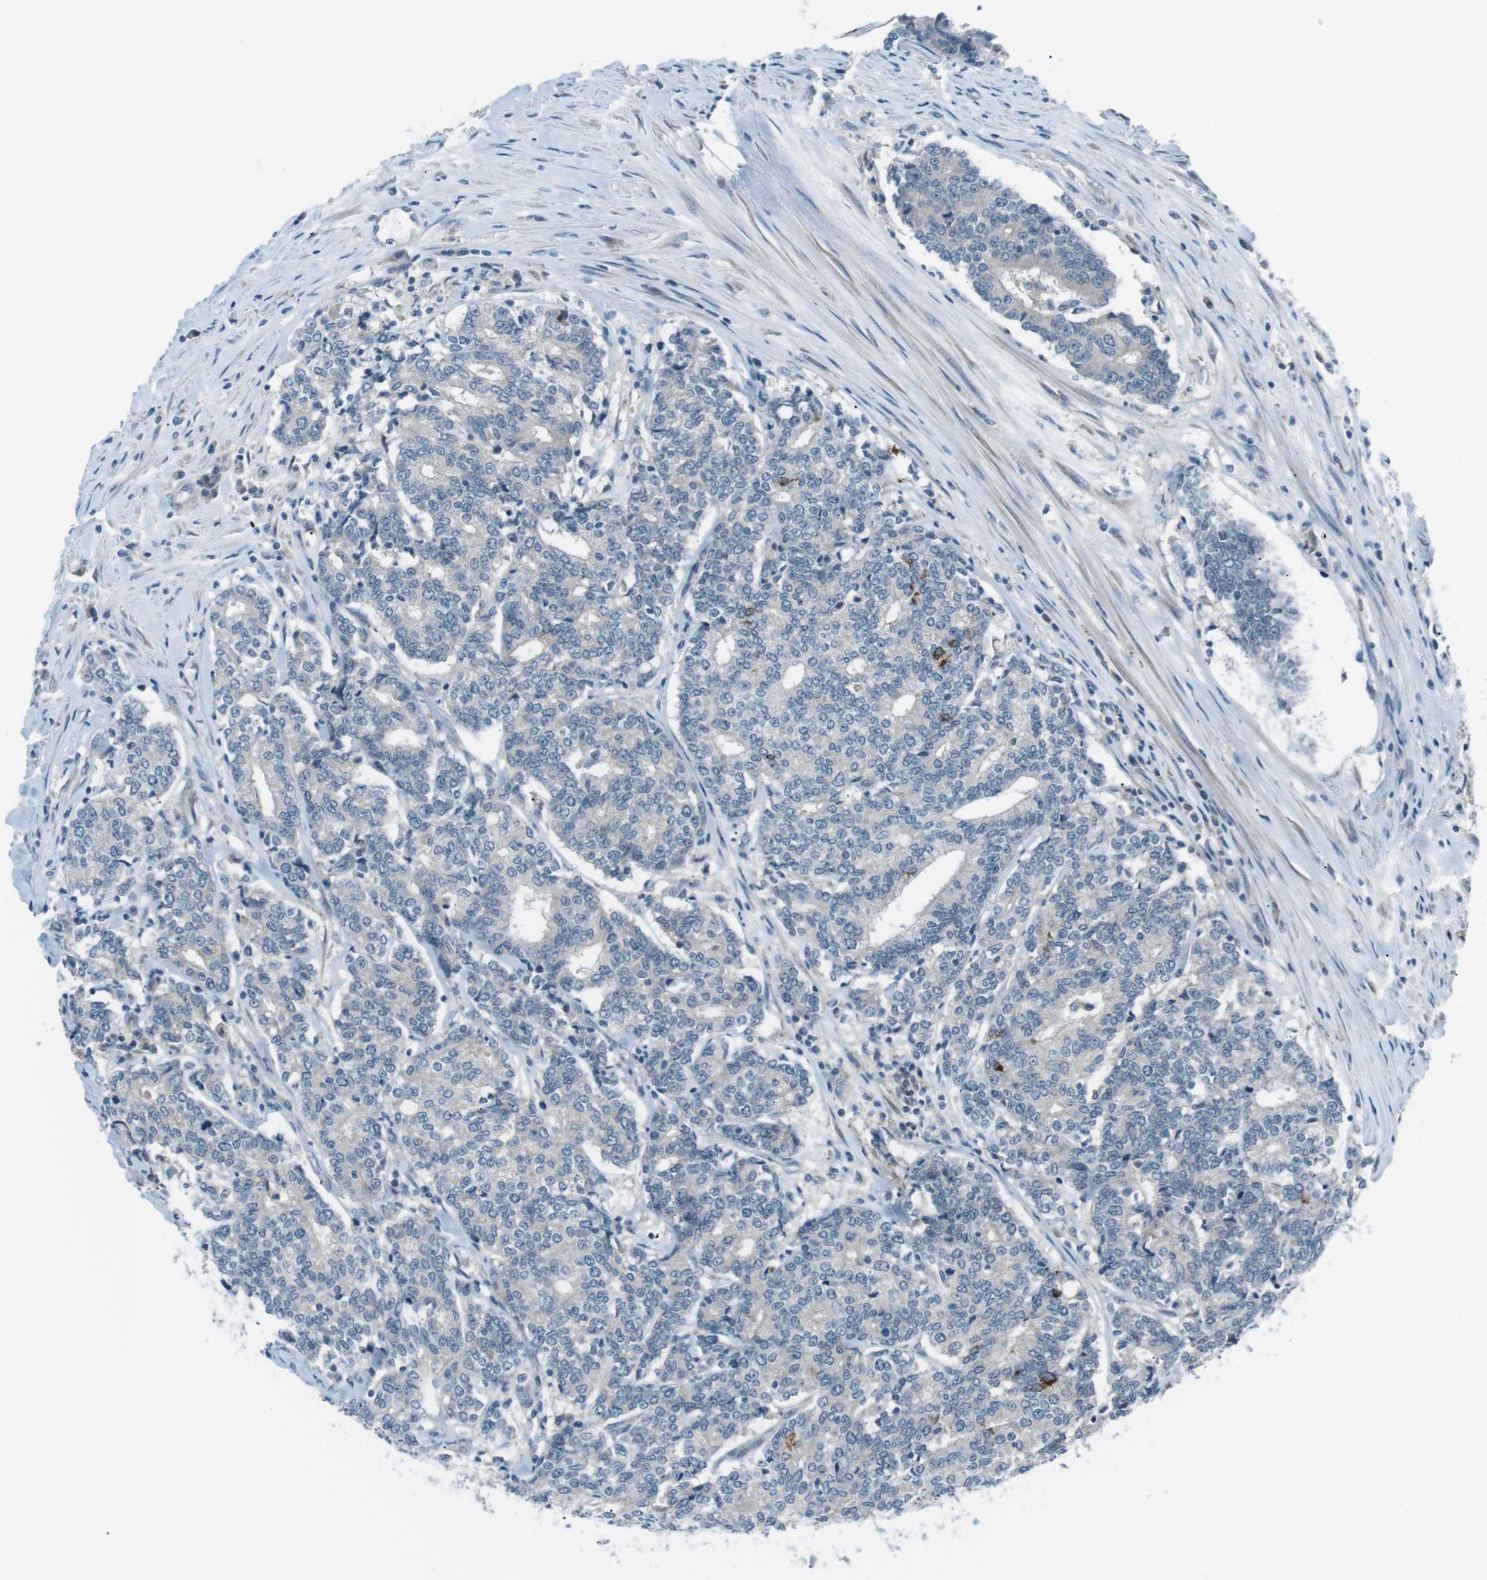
{"staining": {"intensity": "negative", "quantity": "none", "location": "none"}, "tissue": "prostate cancer", "cell_type": "Tumor cells", "image_type": "cancer", "snomed": [{"axis": "morphology", "description": "Normal tissue, NOS"}, {"axis": "morphology", "description": "Adenocarcinoma, High grade"}, {"axis": "topography", "description": "Prostate"}, {"axis": "topography", "description": "Seminal veicle"}], "caption": "This is an IHC histopathology image of prostate cancer (high-grade adenocarcinoma). There is no positivity in tumor cells.", "gene": "FCRLA", "patient": {"sex": "male", "age": 55}}